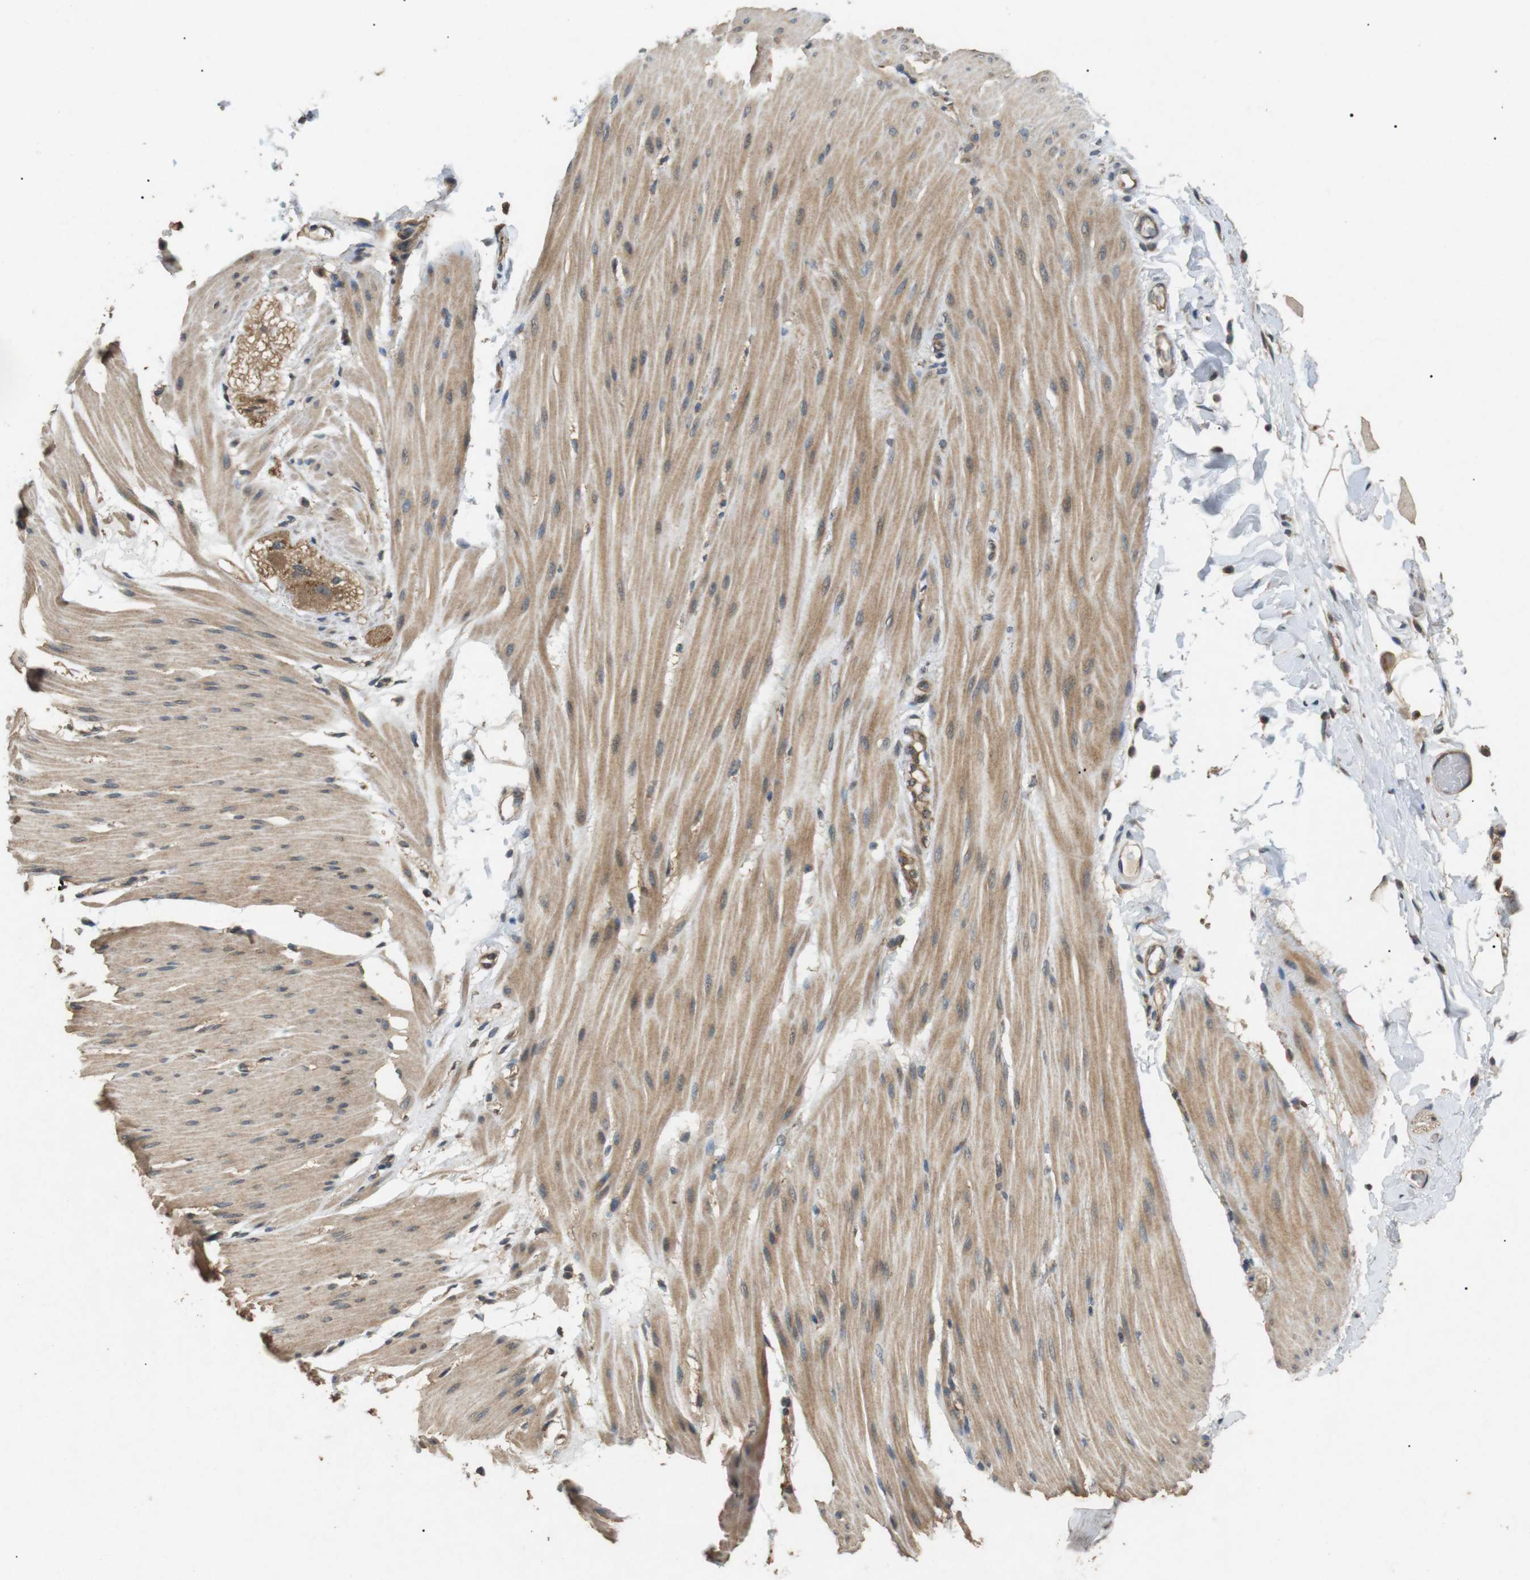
{"staining": {"intensity": "moderate", "quantity": ">75%", "location": "cytoplasmic/membranous"}, "tissue": "smooth muscle", "cell_type": "Smooth muscle cells", "image_type": "normal", "snomed": [{"axis": "morphology", "description": "Normal tissue, NOS"}, {"axis": "topography", "description": "Smooth muscle"}, {"axis": "topography", "description": "Colon"}], "caption": "DAB immunohistochemical staining of normal human smooth muscle demonstrates moderate cytoplasmic/membranous protein staining in approximately >75% of smooth muscle cells.", "gene": "TBC1D15", "patient": {"sex": "male", "age": 67}}